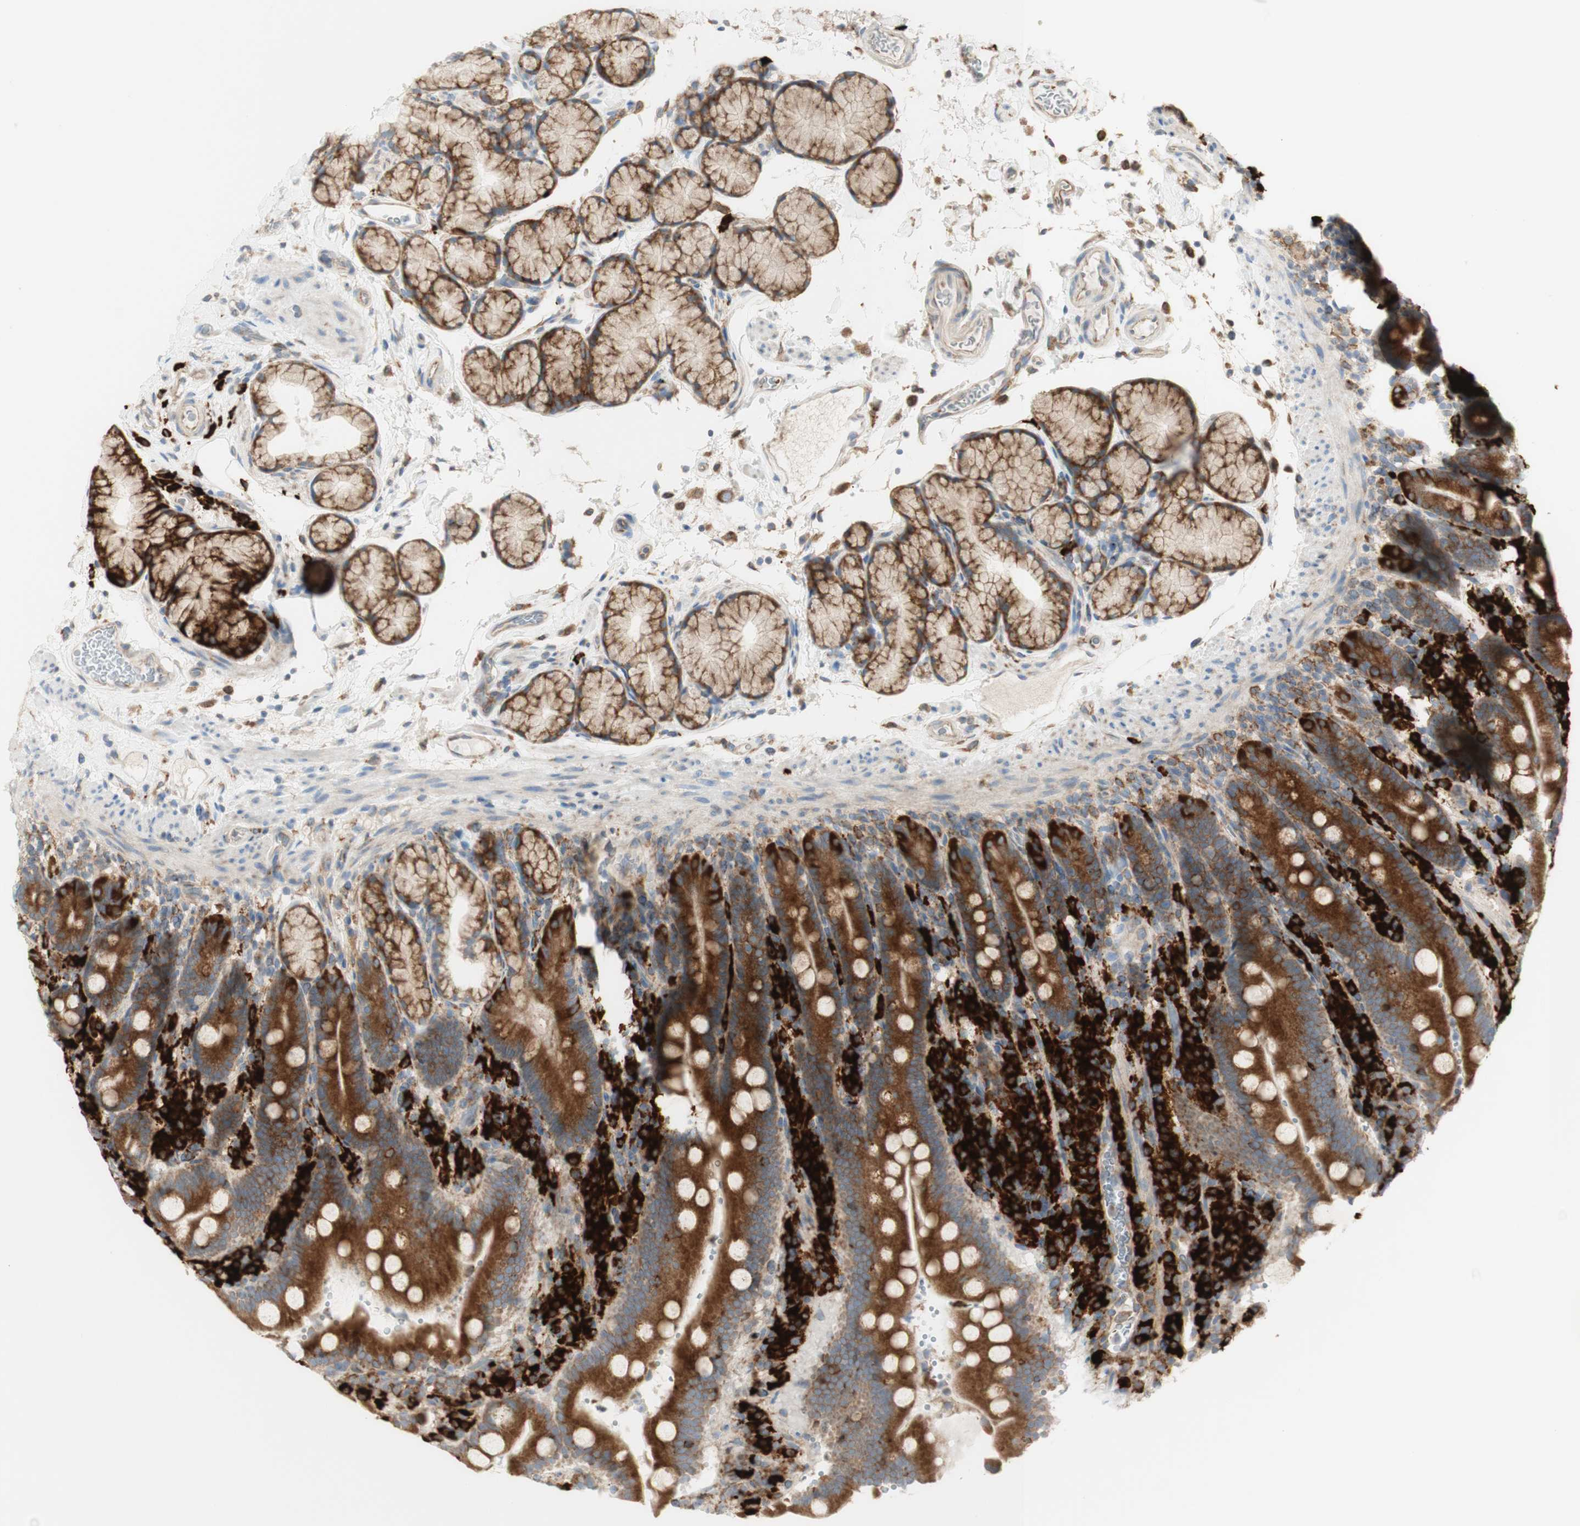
{"staining": {"intensity": "strong", "quantity": ">75%", "location": "cytoplasmic/membranous"}, "tissue": "duodenum", "cell_type": "Glandular cells", "image_type": "normal", "snomed": [{"axis": "morphology", "description": "Normal tissue, NOS"}, {"axis": "topography", "description": "Small intestine, NOS"}], "caption": "A high-resolution micrograph shows immunohistochemistry (IHC) staining of unremarkable duodenum, which exhibits strong cytoplasmic/membranous staining in approximately >75% of glandular cells. The staining is performed using DAB brown chromogen to label protein expression. The nuclei are counter-stained blue using hematoxylin.", "gene": "MANF", "patient": {"sex": "female", "age": 71}}